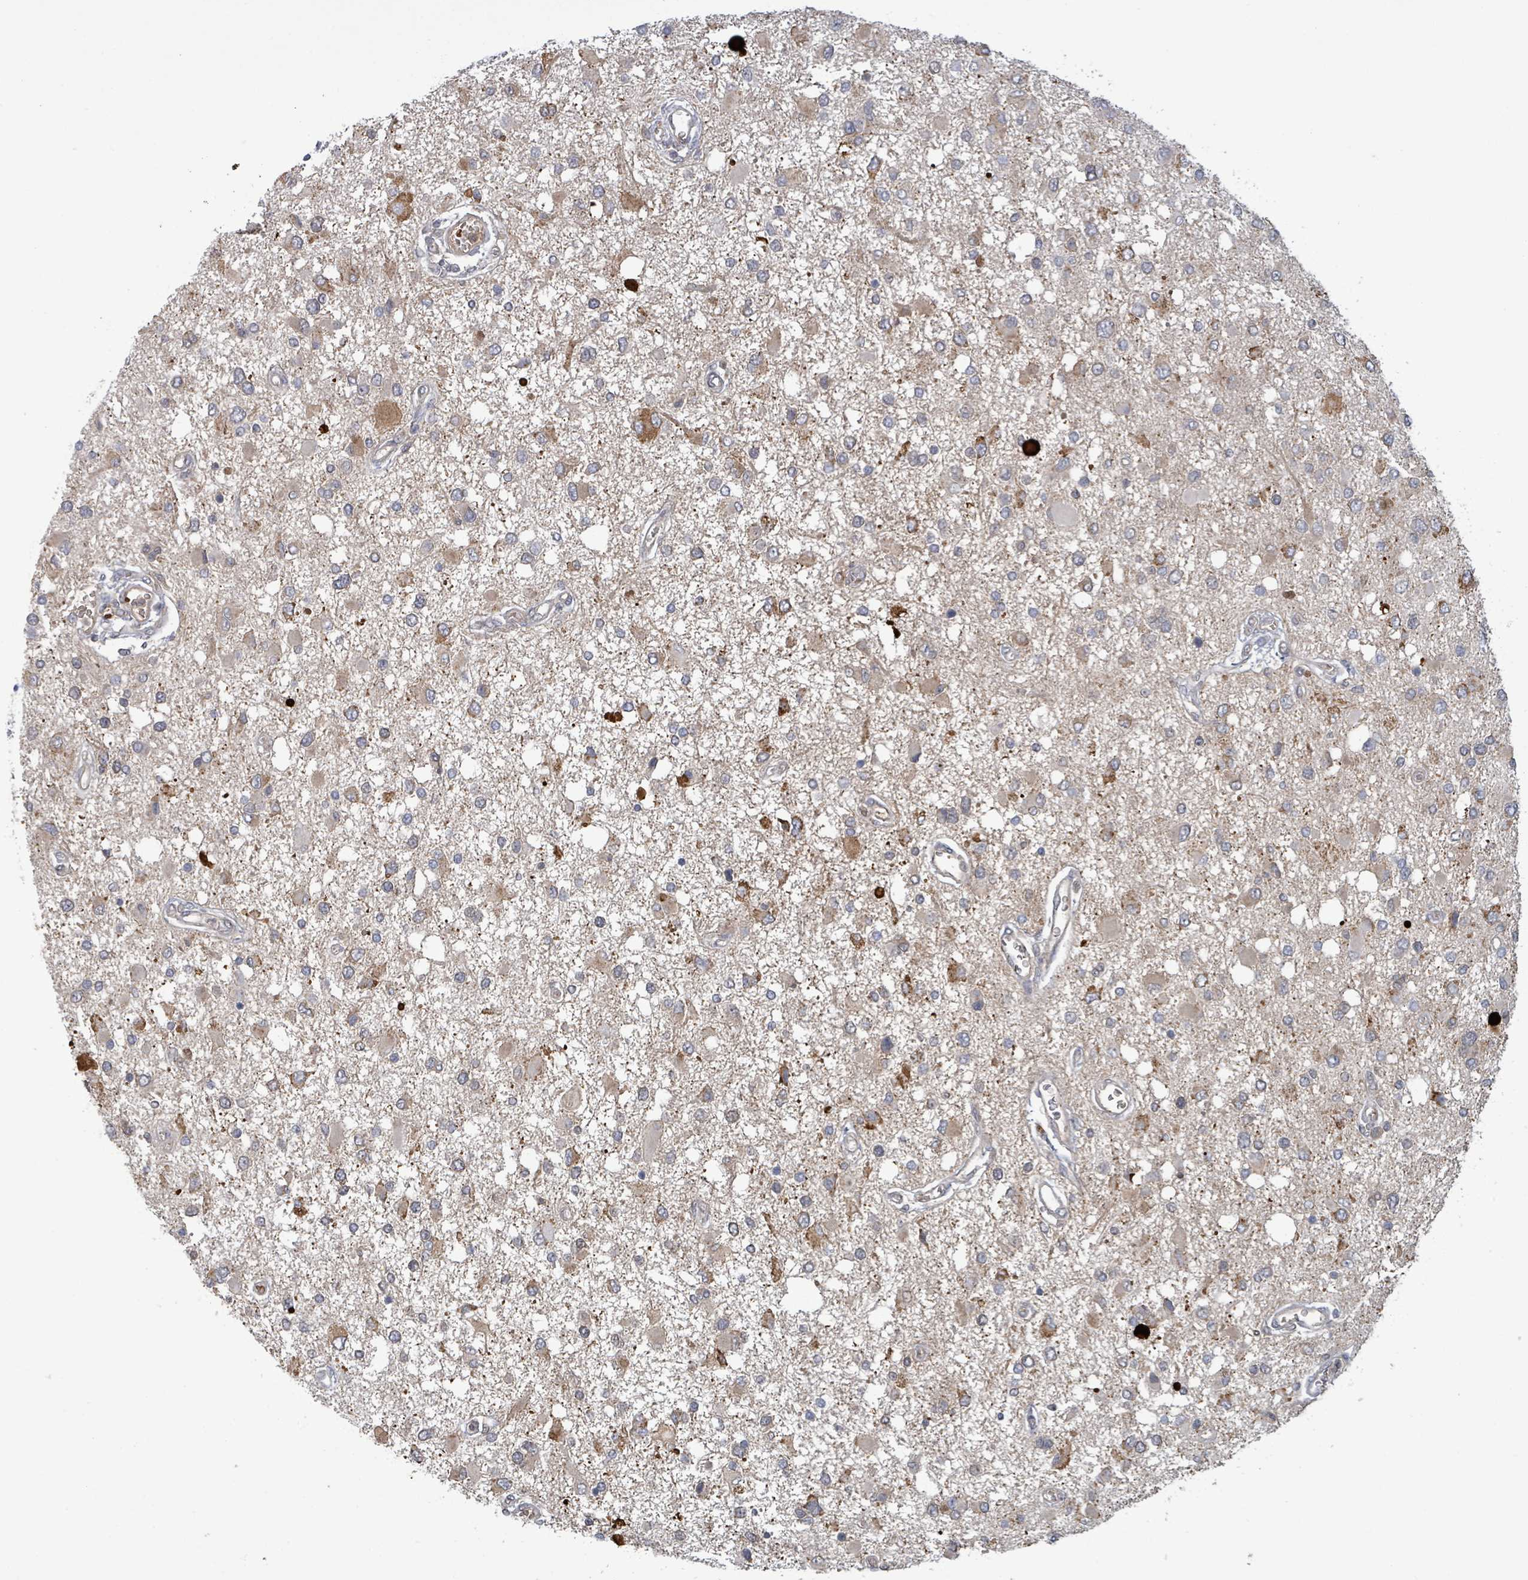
{"staining": {"intensity": "weak", "quantity": "25%-75%", "location": "cytoplasmic/membranous"}, "tissue": "glioma", "cell_type": "Tumor cells", "image_type": "cancer", "snomed": [{"axis": "morphology", "description": "Glioma, malignant, High grade"}, {"axis": "topography", "description": "Brain"}], "caption": "An immunohistochemistry (IHC) histopathology image of tumor tissue is shown. Protein staining in brown shows weak cytoplasmic/membranous positivity in malignant glioma (high-grade) within tumor cells.", "gene": "GRM8", "patient": {"sex": "male", "age": 53}}